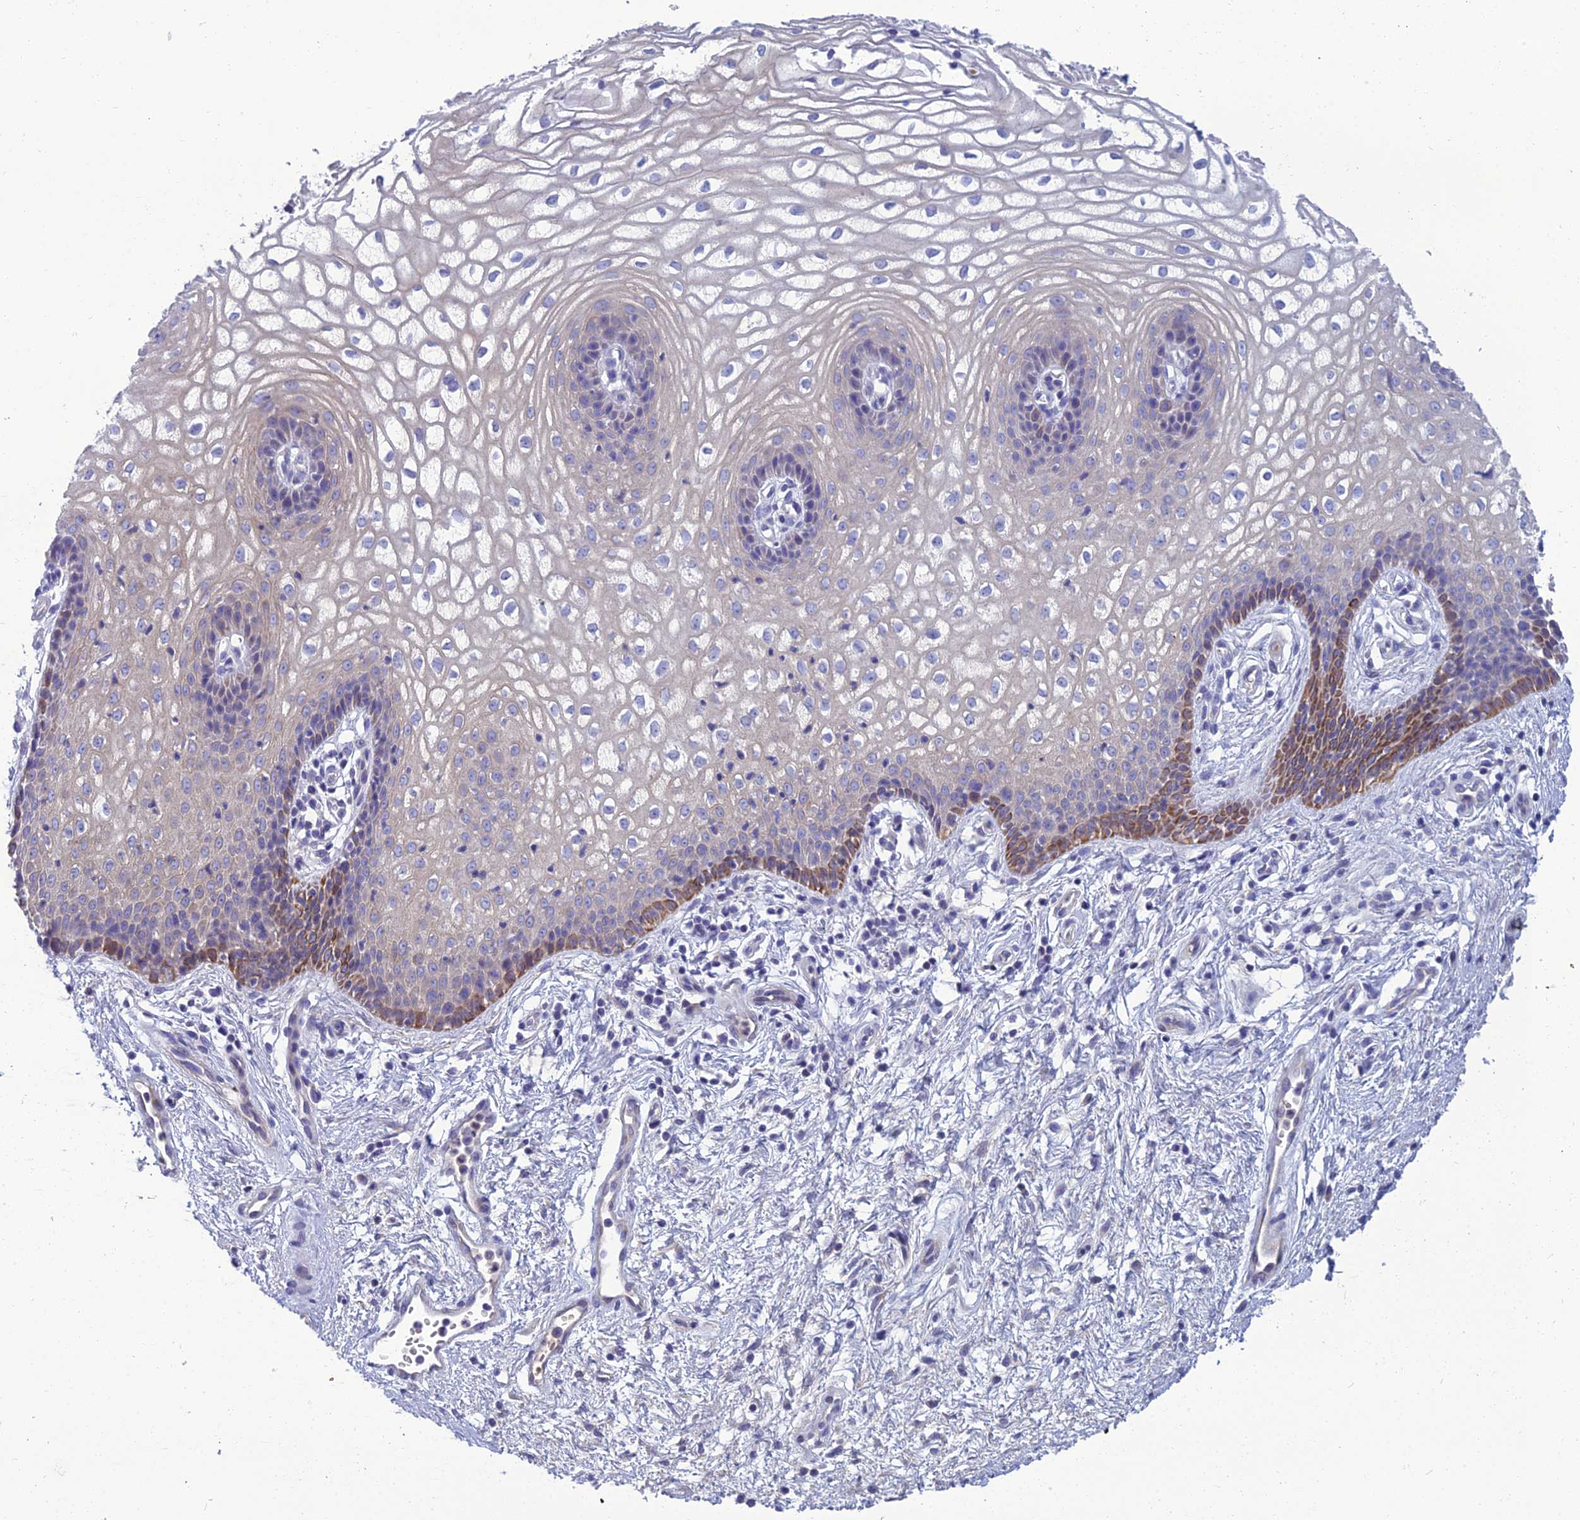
{"staining": {"intensity": "moderate", "quantity": "<25%", "location": "cytoplasmic/membranous"}, "tissue": "vagina", "cell_type": "Squamous epithelial cells", "image_type": "normal", "snomed": [{"axis": "morphology", "description": "Normal tissue, NOS"}, {"axis": "topography", "description": "Vagina"}], "caption": "Human vagina stained with a brown dye displays moderate cytoplasmic/membranous positive expression in approximately <25% of squamous epithelial cells.", "gene": "SPTLC3", "patient": {"sex": "female", "age": 34}}